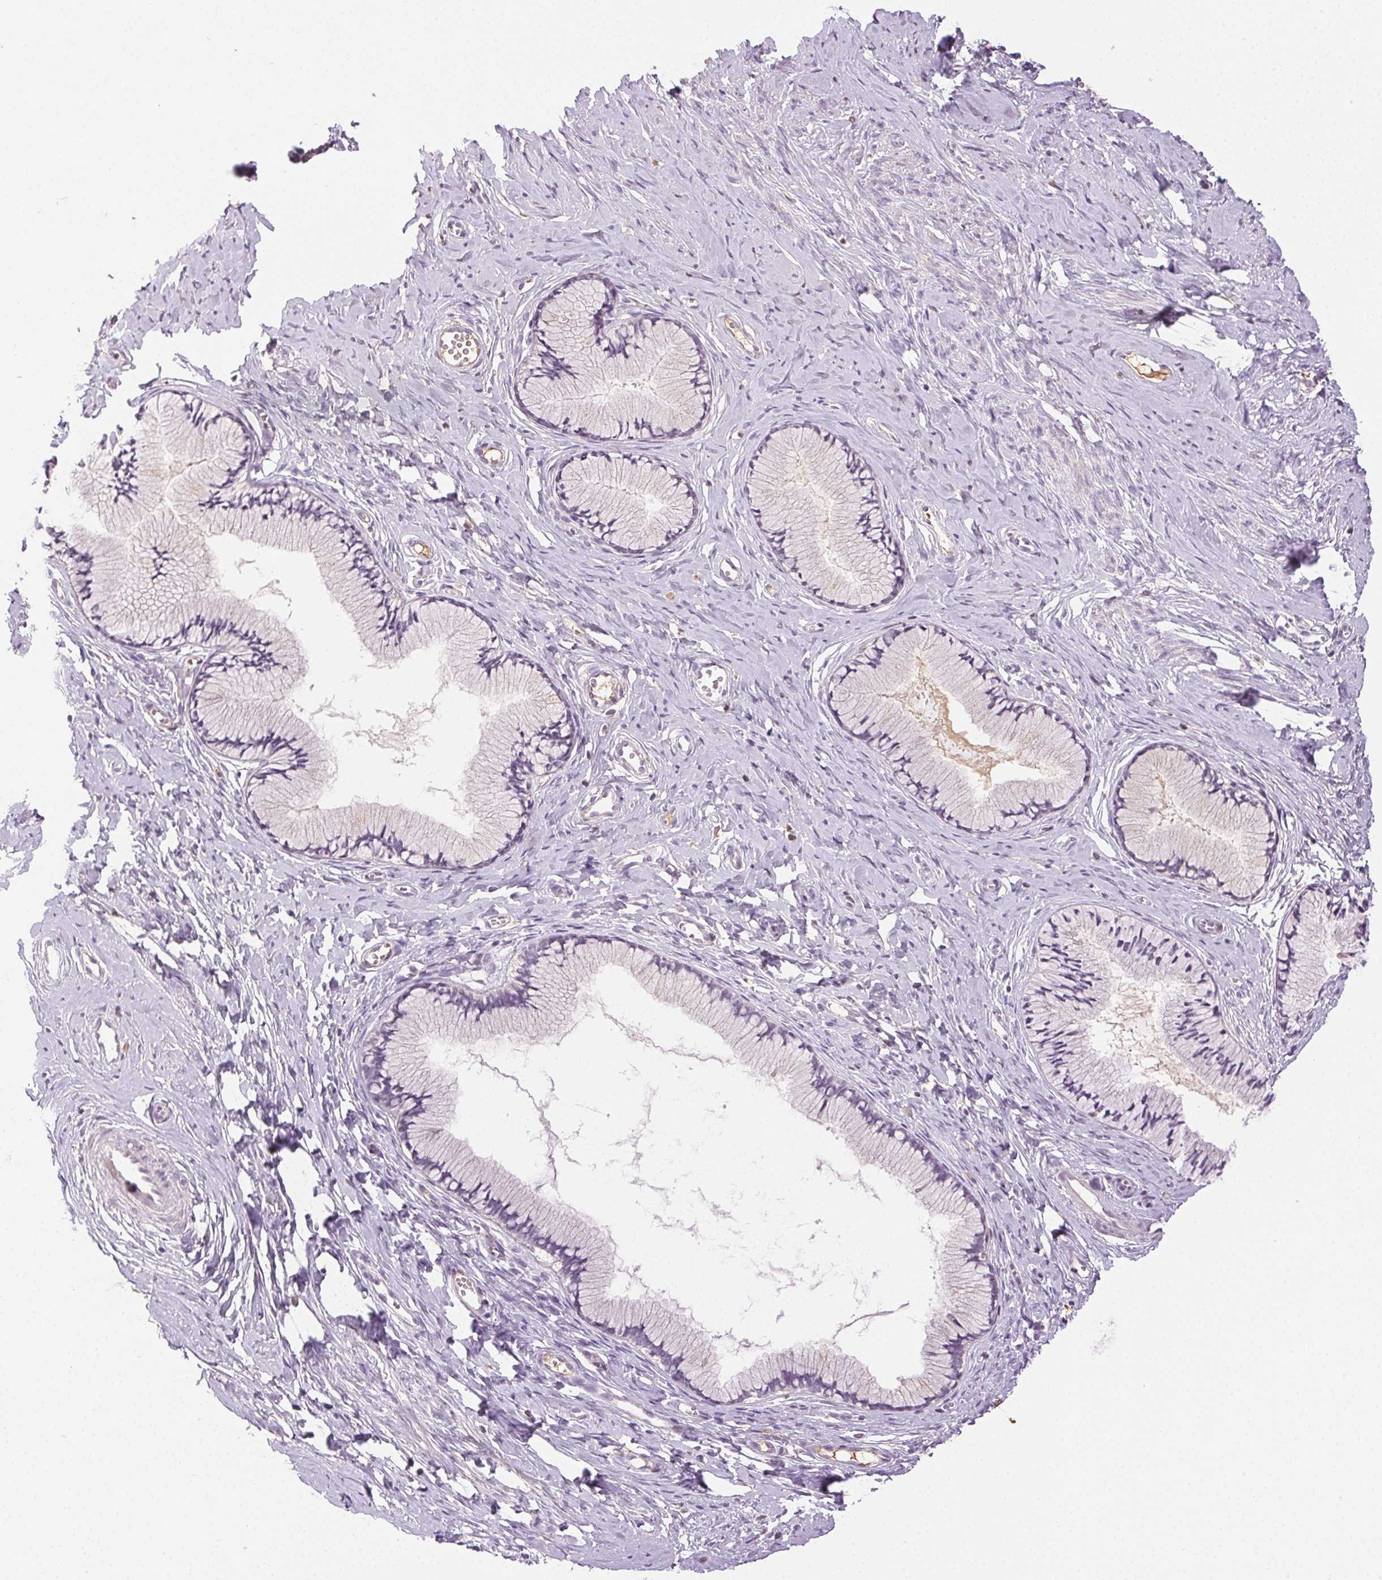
{"staining": {"intensity": "negative", "quantity": "none", "location": "none"}, "tissue": "cervix", "cell_type": "Glandular cells", "image_type": "normal", "snomed": [{"axis": "morphology", "description": "Normal tissue, NOS"}, {"axis": "topography", "description": "Cervix"}], "caption": "Image shows no protein staining in glandular cells of unremarkable cervix.", "gene": "BPIFB2", "patient": {"sex": "female", "age": 40}}